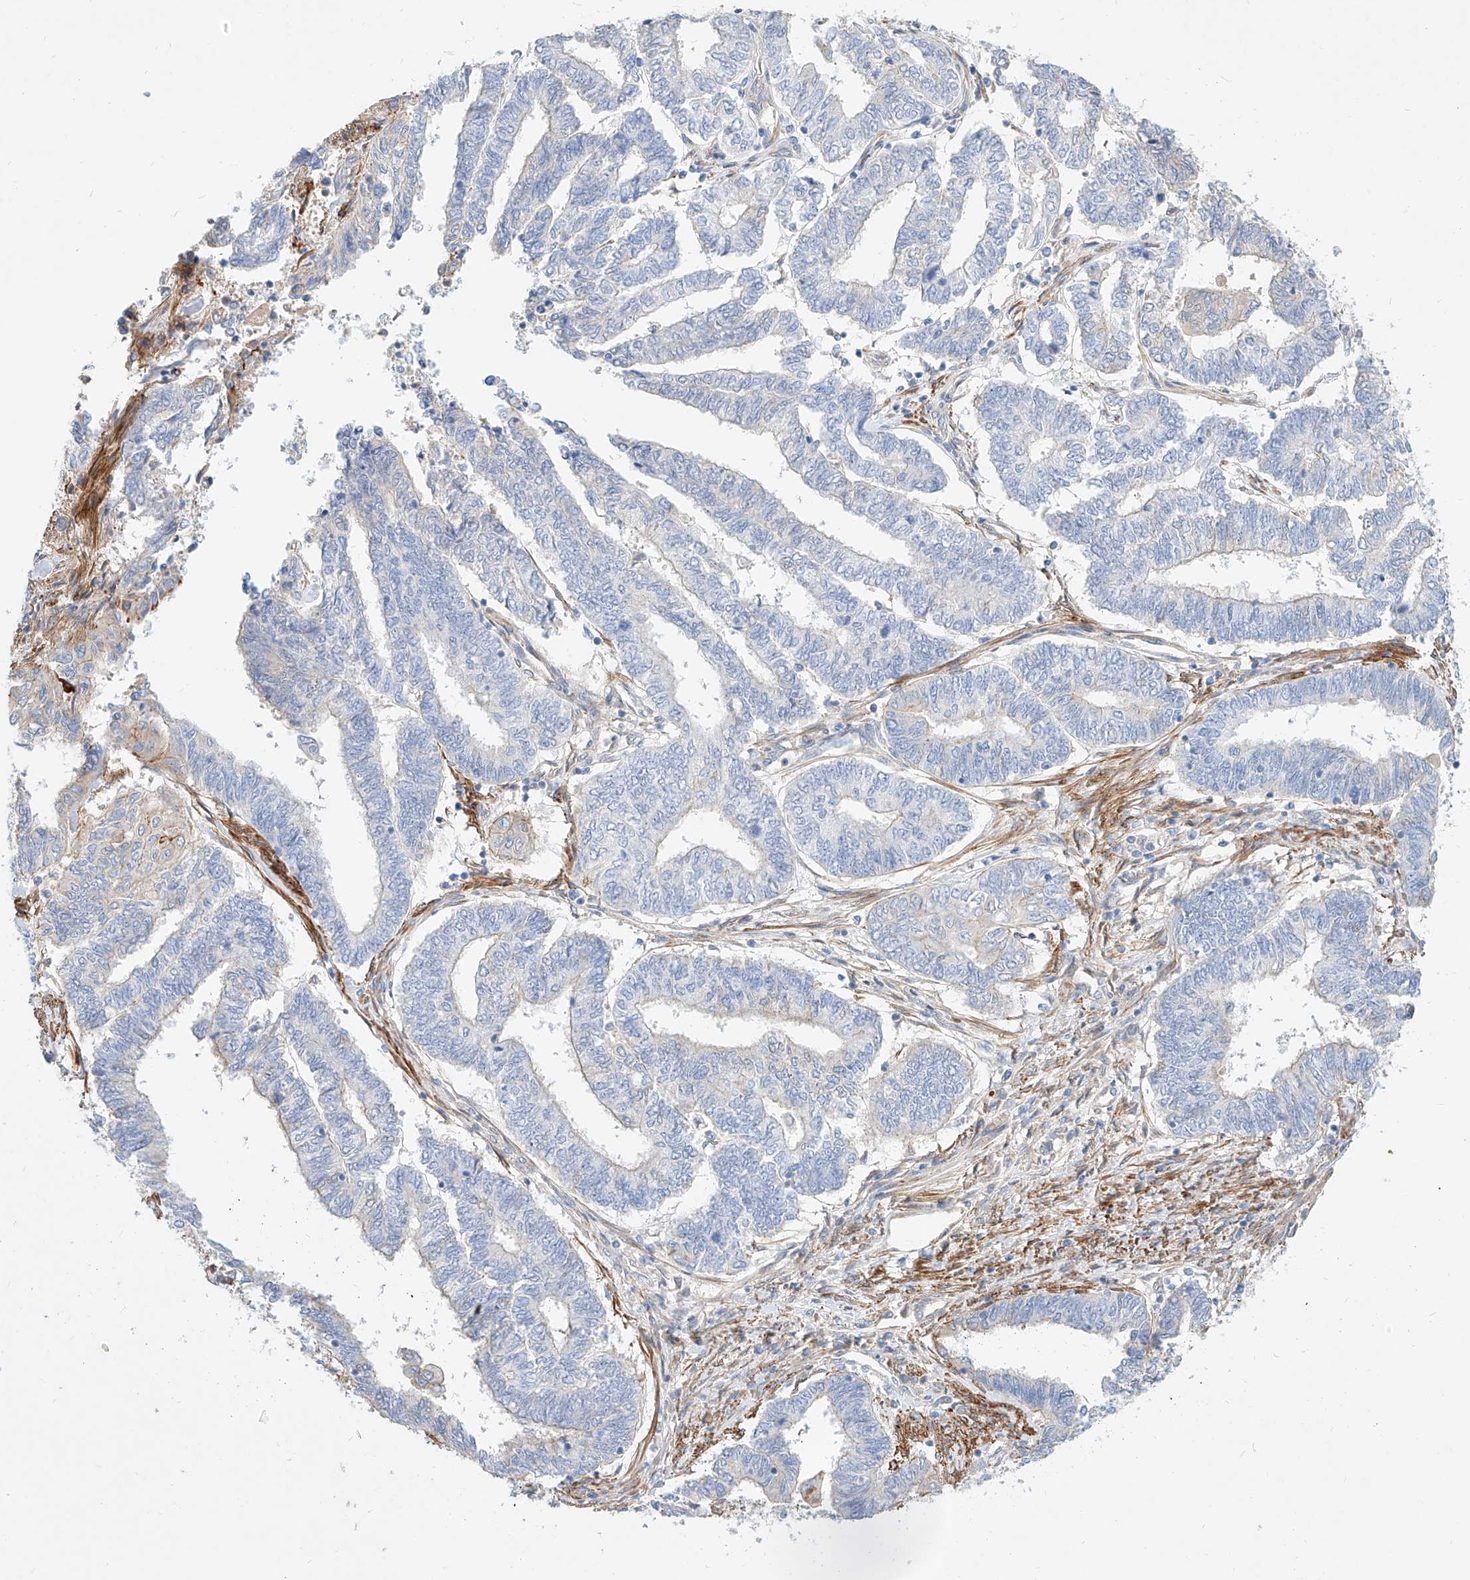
{"staining": {"intensity": "negative", "quantity": "none", "location": "none"}, "tissue": "endometrial cancer", "cell_type": "Tumor cells", "image_type": "cancer", "snomed": [{"axis": "morphology", "description": "Adenocarcinoma, NOS"}, {"axis": "topography", "description": "Uterus"}, {"axis": "topography", "description": "Endometrium"}], "caption": "Tumor cells show no significant expression in endometrial cancer.", "gene": "KCNH5", "patient": {"sex": "female", "age": 70}}